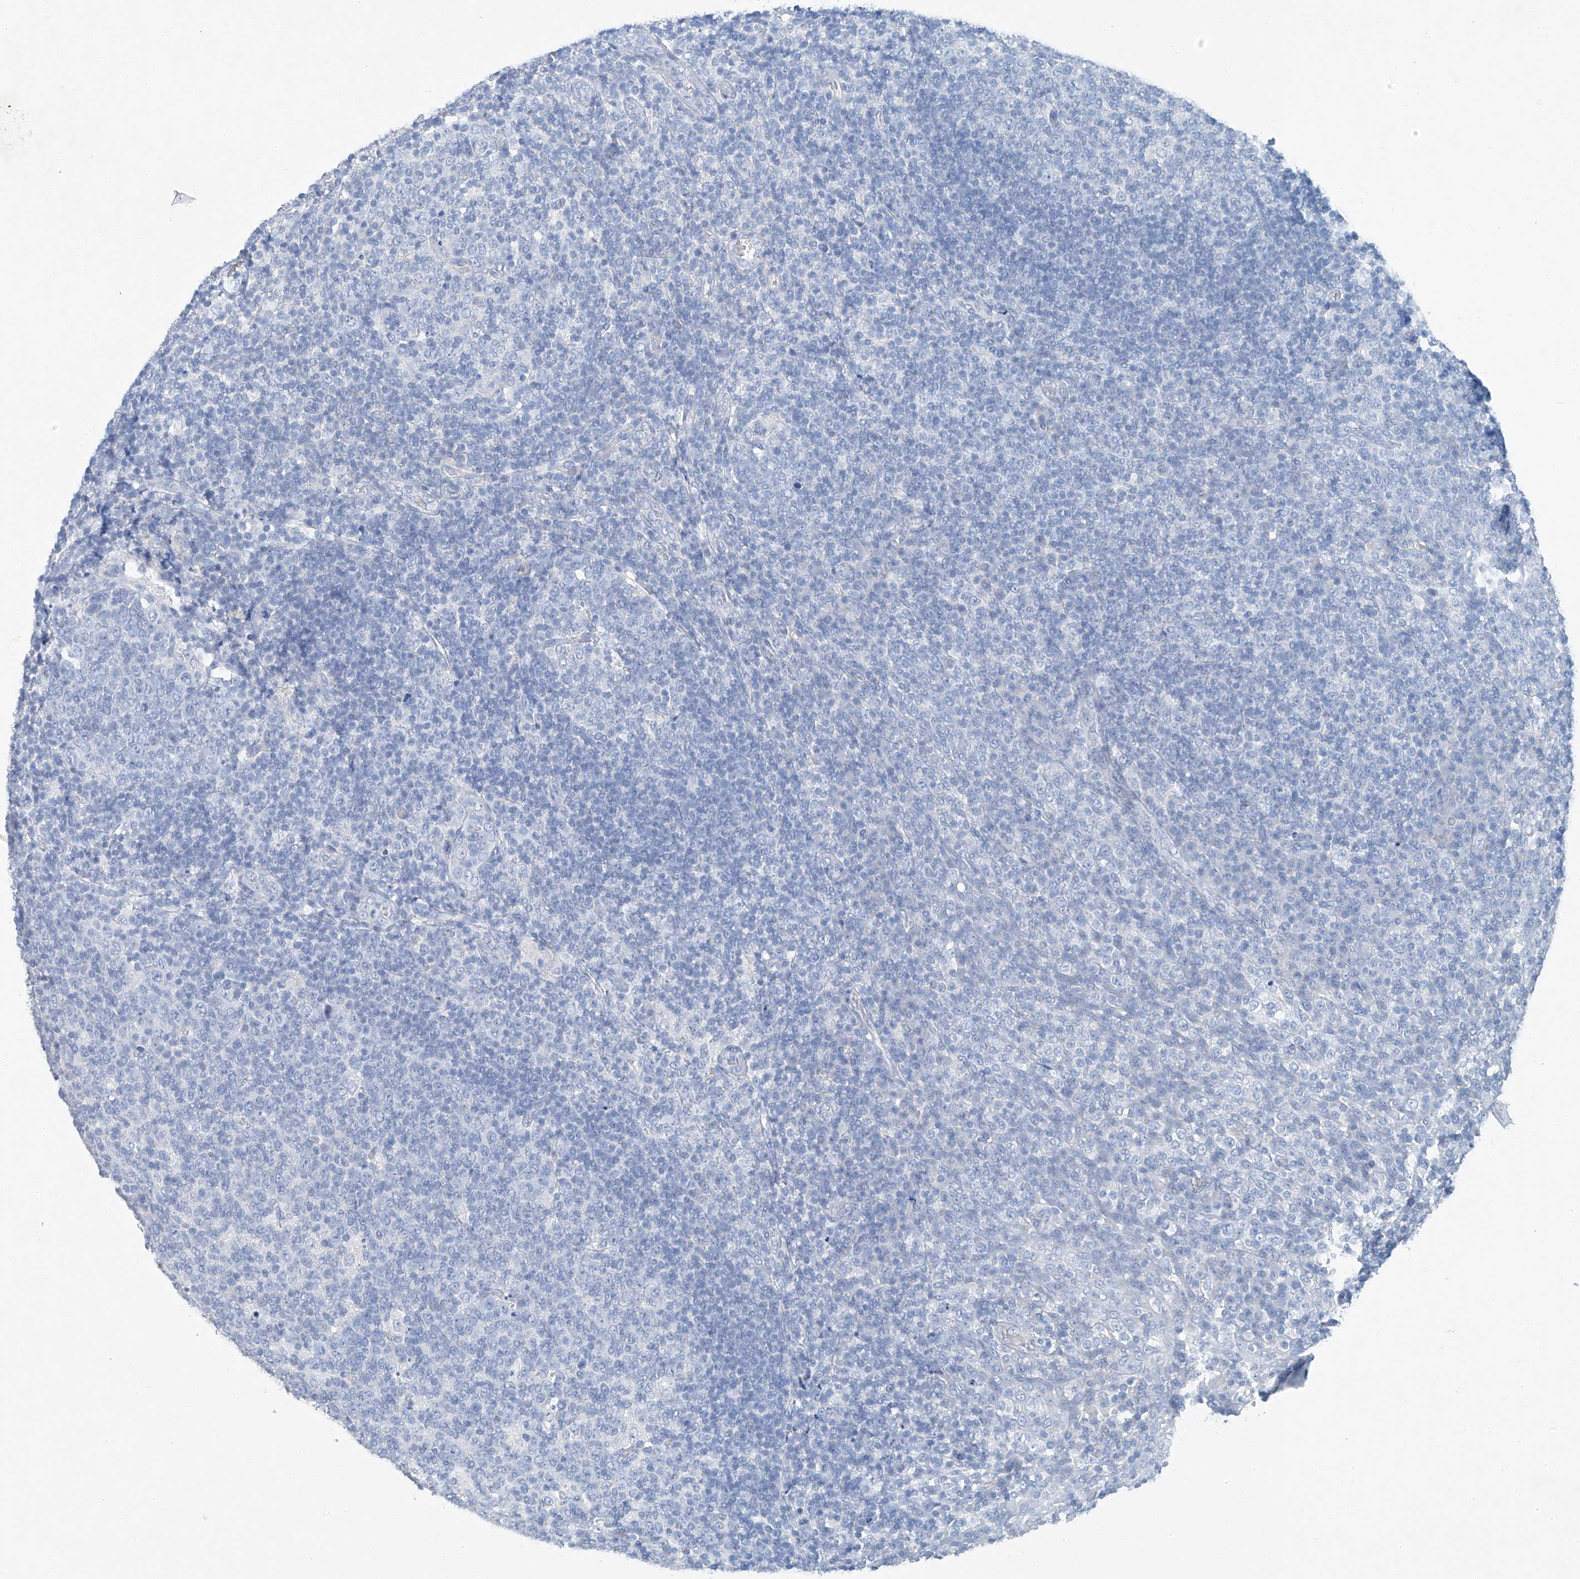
{"staining": {"intensity": "negative", "quantity": "none", "location": "none"}, "tissue": "tonsil", "cell_type": "Germinal center cells", "image_type": "normal", "snomed": [{"axis": "morphology", "description": "Normal tissue, NOS"}, {"axis": "topography", "description": "Tonsil"}], "caption": "Tonsil stained for a protein using immunohistochemistry (IHC) exhibits no expression germinal center cells.", "gene": "C1orf87", "patient": {"sex": "female", "age": 19}}